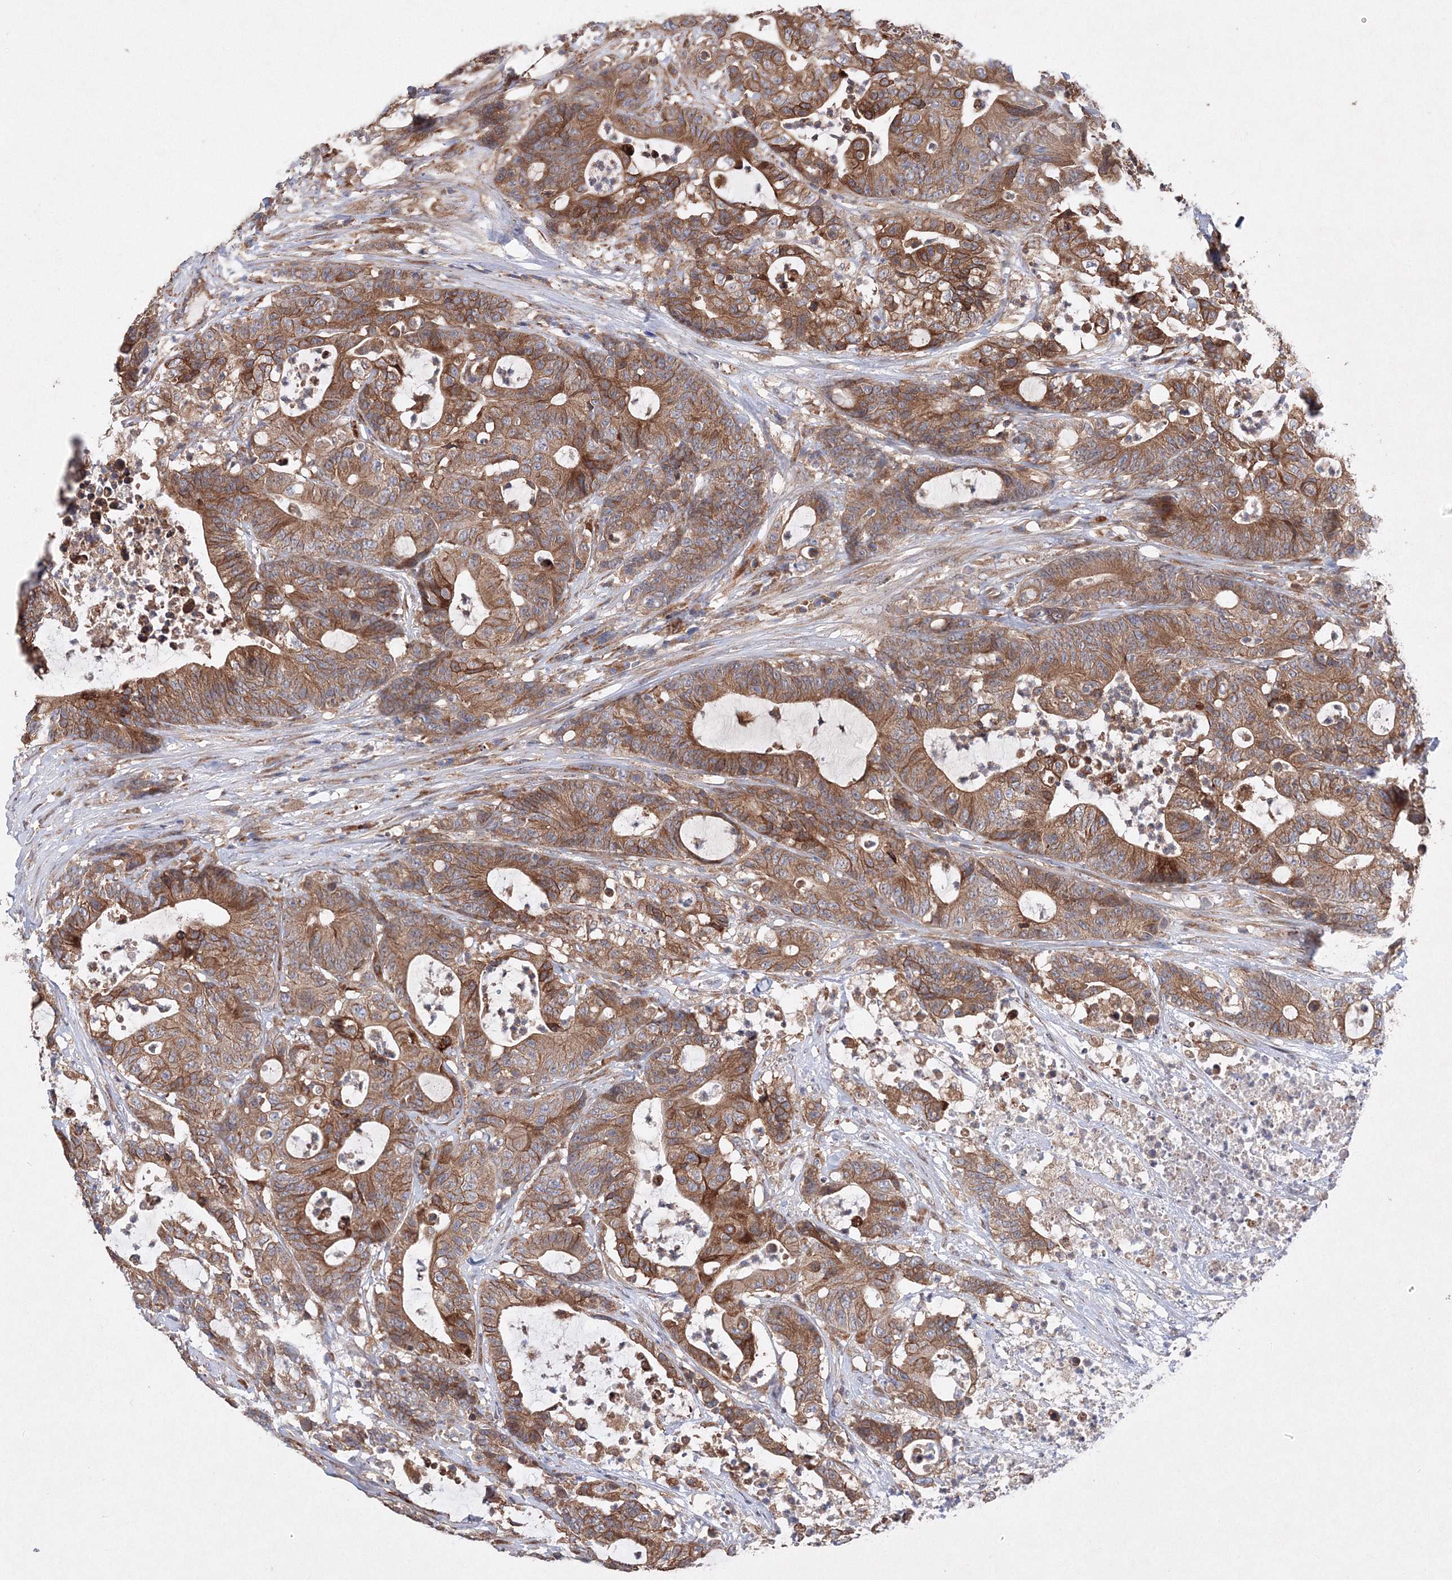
{"staining": {"intensity": "moderate", "quantity": ">75%", "location": "cytoplasmic/membranous"}, "tissue": "colorectal cancer", "cell_type": "Tumor cells", "image_type": "cancer", "snomed": [{"axis": "morphology", "description": "Adenocarcinoma, NOS"}, {"axis": "topography", "description": "Colon"}], "caption": "This photomicrograph reveals colorectal adenocarcinoma stained with immunohistochemistry (IHC) to label a protein in brown. The cytoplasmic/membranous of tumor cells show moderate positivity for the protein. Nuclei are counter-stained blue.", "gene": "SLC36A1", "patient": {"sex": "female", "age": 84}}